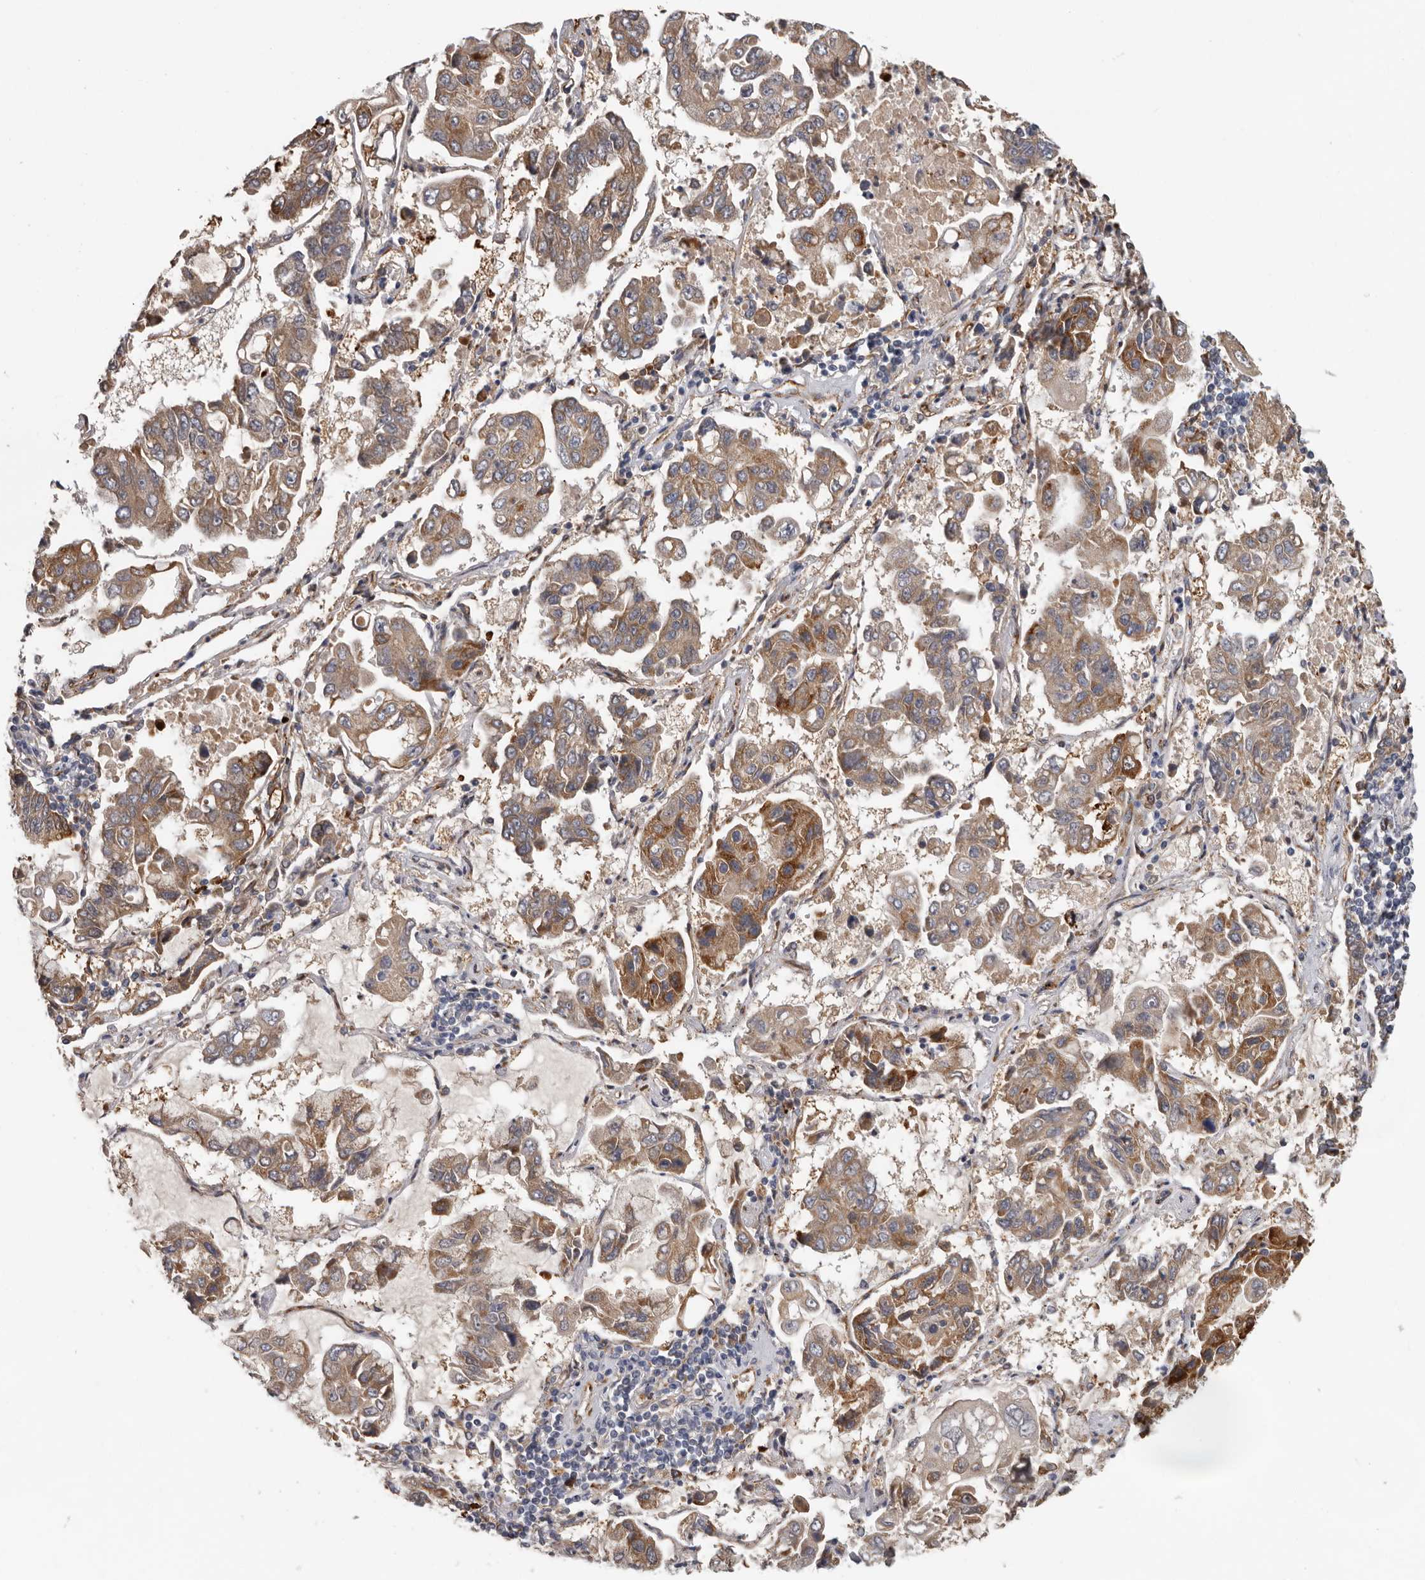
{"staining": {"intensity": "moderate", "quantity": ">75%", "location": "cytoplasmic/membranous"}, "tissue": "lung cancer", "cell_type": "Tumor cells", "image_type": "cancer", "snomed": [{"axis": "morphology", "description": "Adenocarcinoma, NOS"}, {"axis": "topography", "description": "Lung"}], "caption": "The image shows immunohistochemical staining of lung cancer. There is moderate cytoplasmic/membranous staining is present in about >75% of tumor cells.", "gene": "MTF1", "patient": {"sex": "male", "age": 64}}